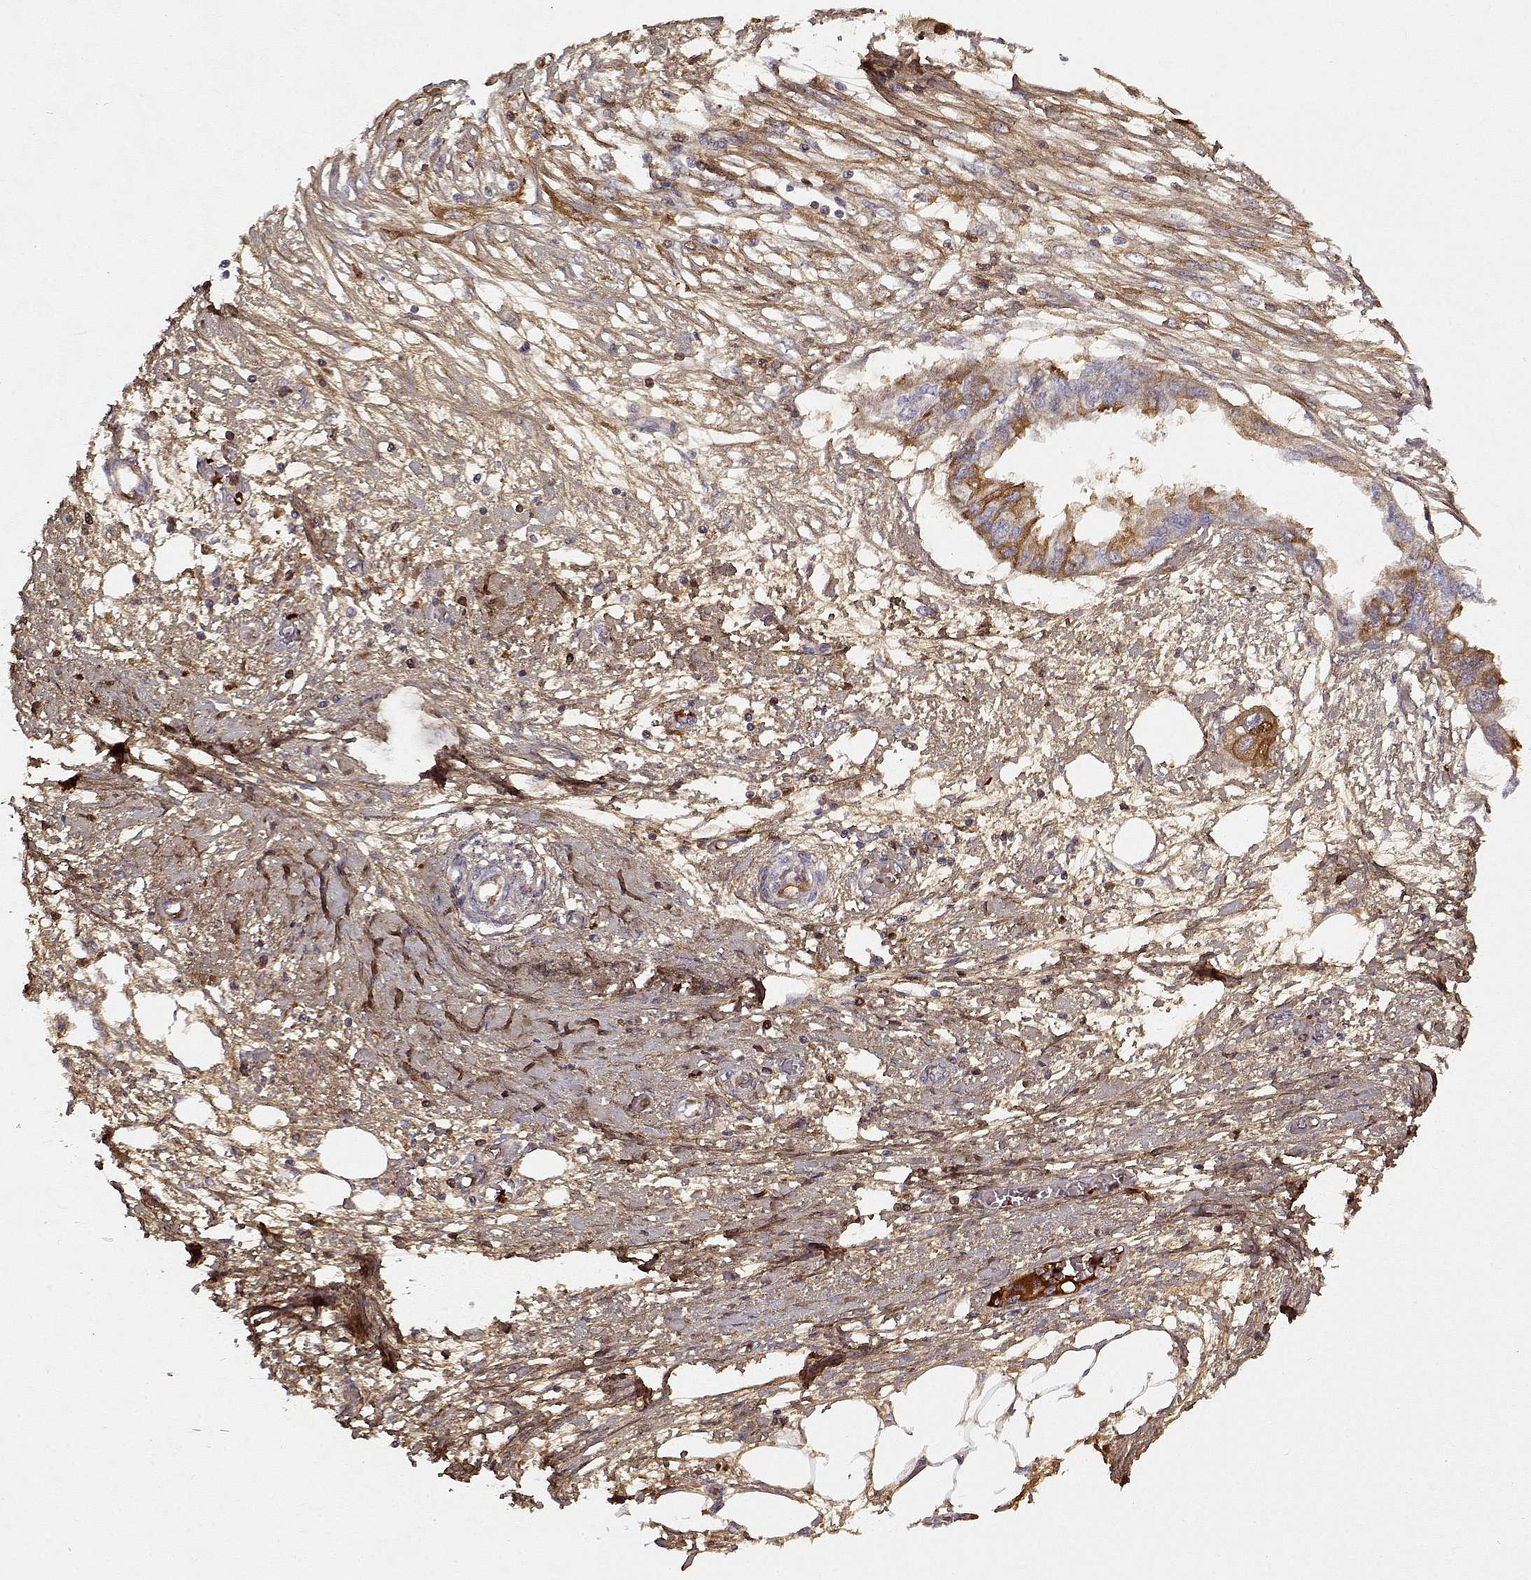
{"staining": {"intensity": "strong", "quantity": ">75%", "location": "cytoplasmic/membranous"}, "tissue": "endometrial cancer", "cell_type": "Tumor cells", "image_type": "cancer", "snomed": [{"axis": "morphology", "description": "Adenocarcinoma, NOS"}, {"axis": "morphology", "description": "Adenocarcinoma, metastatic, NOS"}, {"axis": "topography", "description": "Adipose tissue"}, {"axis": "topography", "description": "Endometrium"}], "caption": "Protein expression analysis of human endometrial cancer (metastatic adenocarcinoma) reveals strong cytoplasmic/membranous positivity in about >75% of tumor cells. Immunohistochemistry (ihc) stains the protein of interest in brown and the nuclei are stained blue.", "gene": "LUM", "patient": {"sex": "female", "age": 67}}